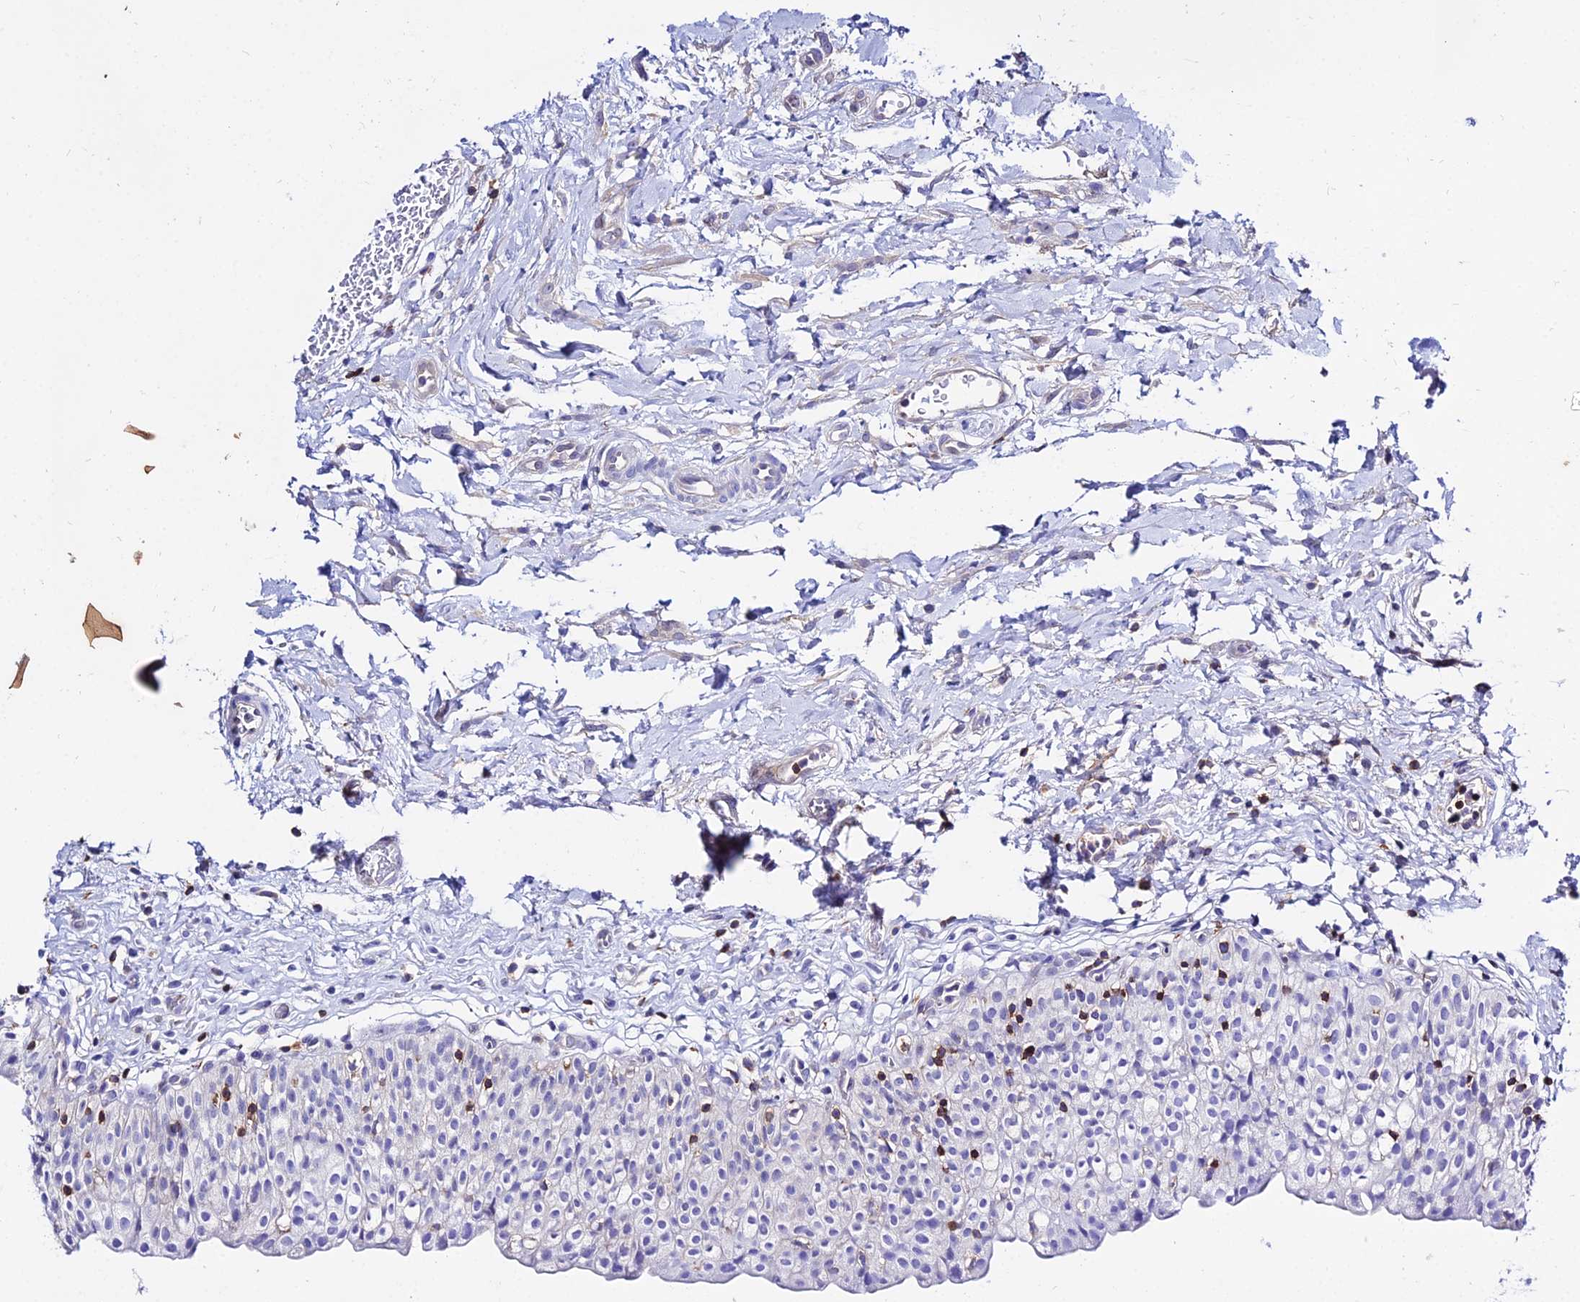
{"staining": {"intensity": "negative", "quantity": "none", "location": "none"}, "tissue": "urinary bladder", "cell_type": "Urothelial cells", "image_type": "normal", "snomed": [{"axis": "morphology", "description": "Normal tissue, NOS"}, {"axis": "topography", "description": "Urinary bladder"}], "caption": "Urinary bladder was stained to show a protein in brown. There is no significant expression in urothelial cells.", "gene": "S100A16", "patient": {"sex": "male", "age": 55}}